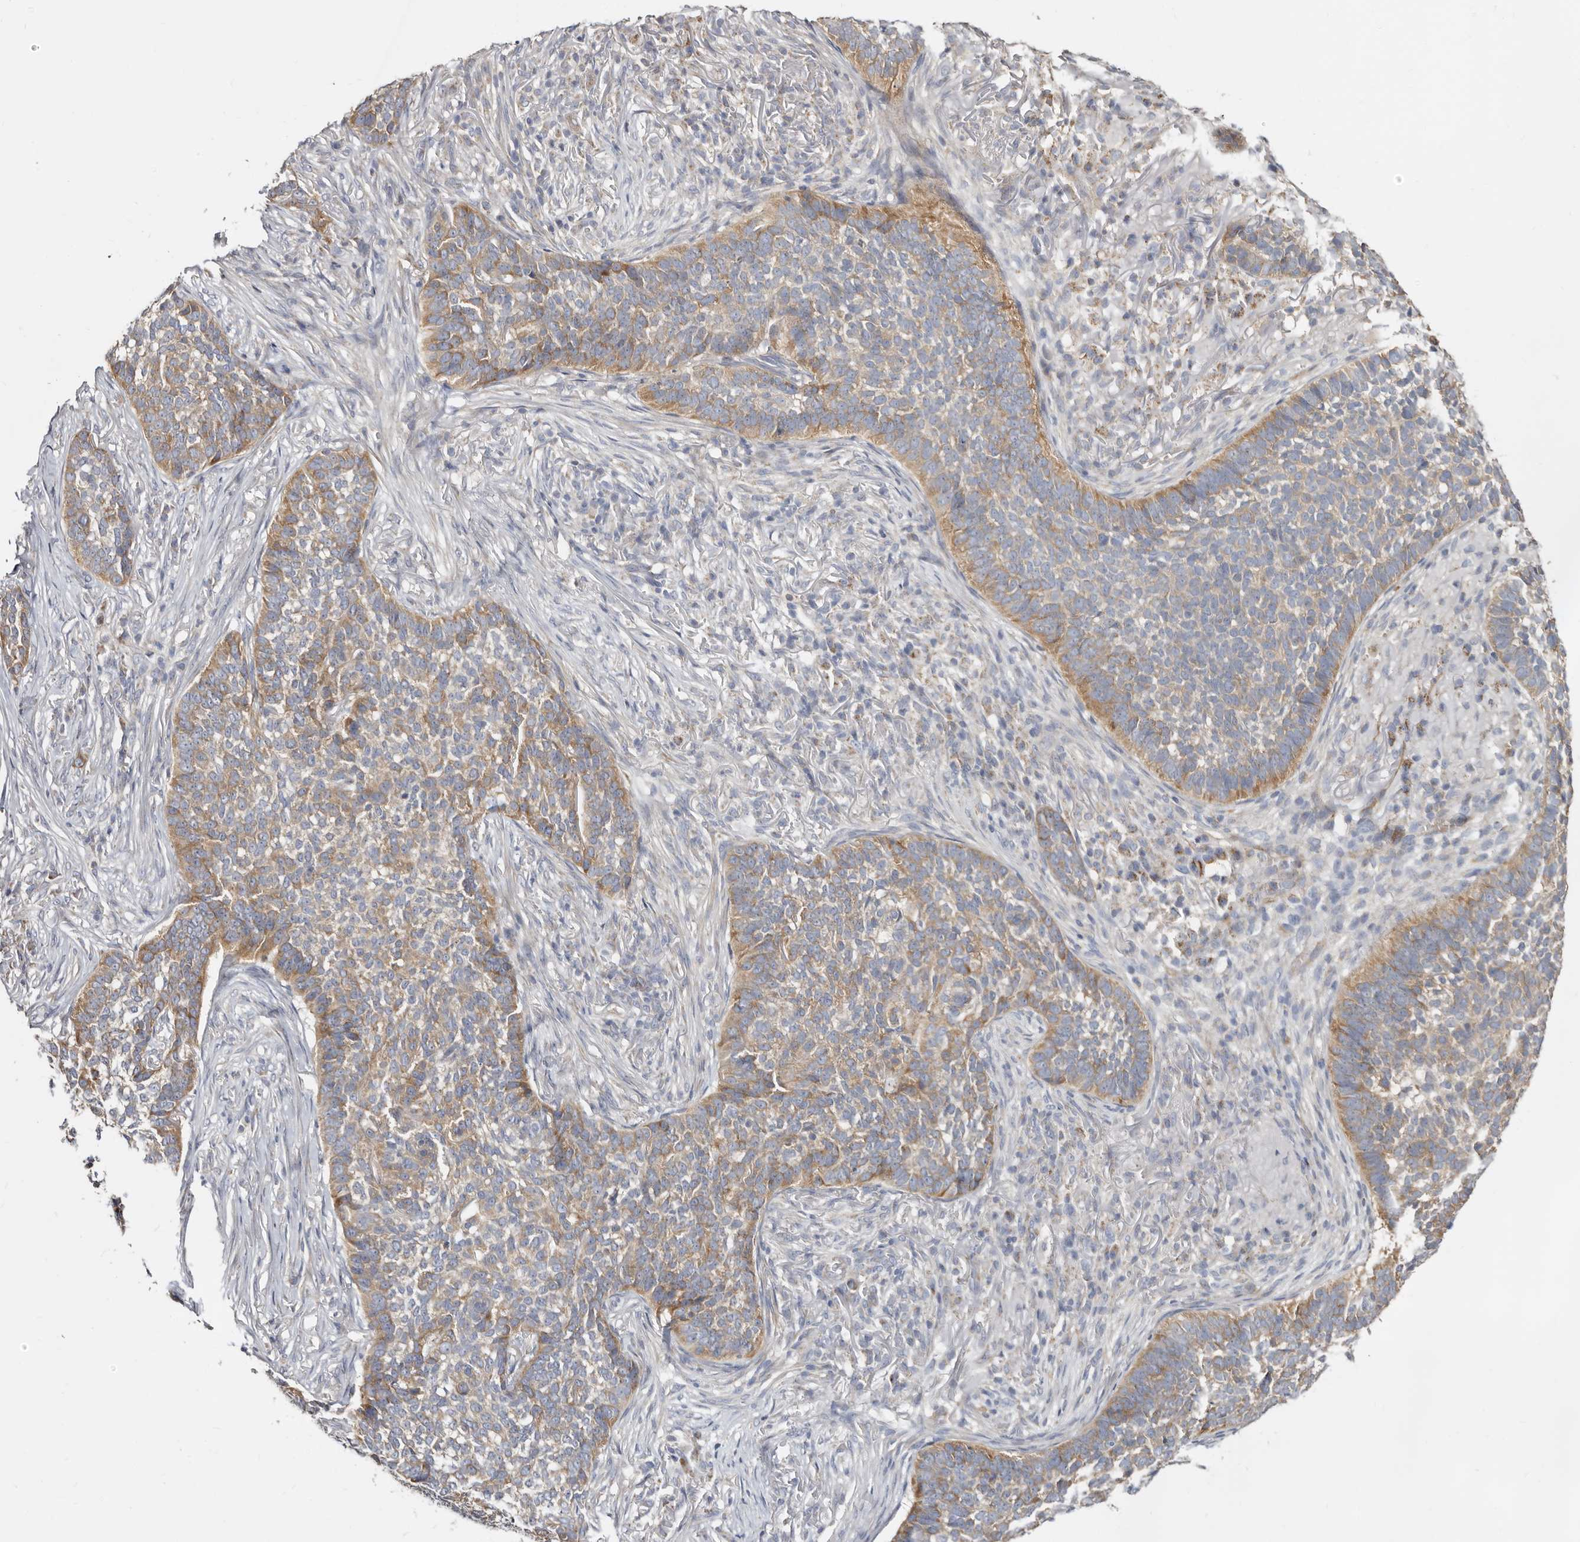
{"staining": {"intensity": "moderate", "quantity": ">75%", "location": "cytoplasmic/membranous"}, "tissue": "skin cancer", "cell_type": "Tumor cells", "image_type": "cancer", "snomed": [{"axis": "morphology", "description": "Basal cell carcinoma"}, {"axis": "topography", "description": "Skin"}], "caption": "A high-resolution image shows IHC staining of basal cell carcinoma (skin), which displays moderate cytoplasmic/membranous staining in approximately >75% of tumor cells.", "gene": "BAIAP2L1", "patient": {"sex": "male", "age": 85}}